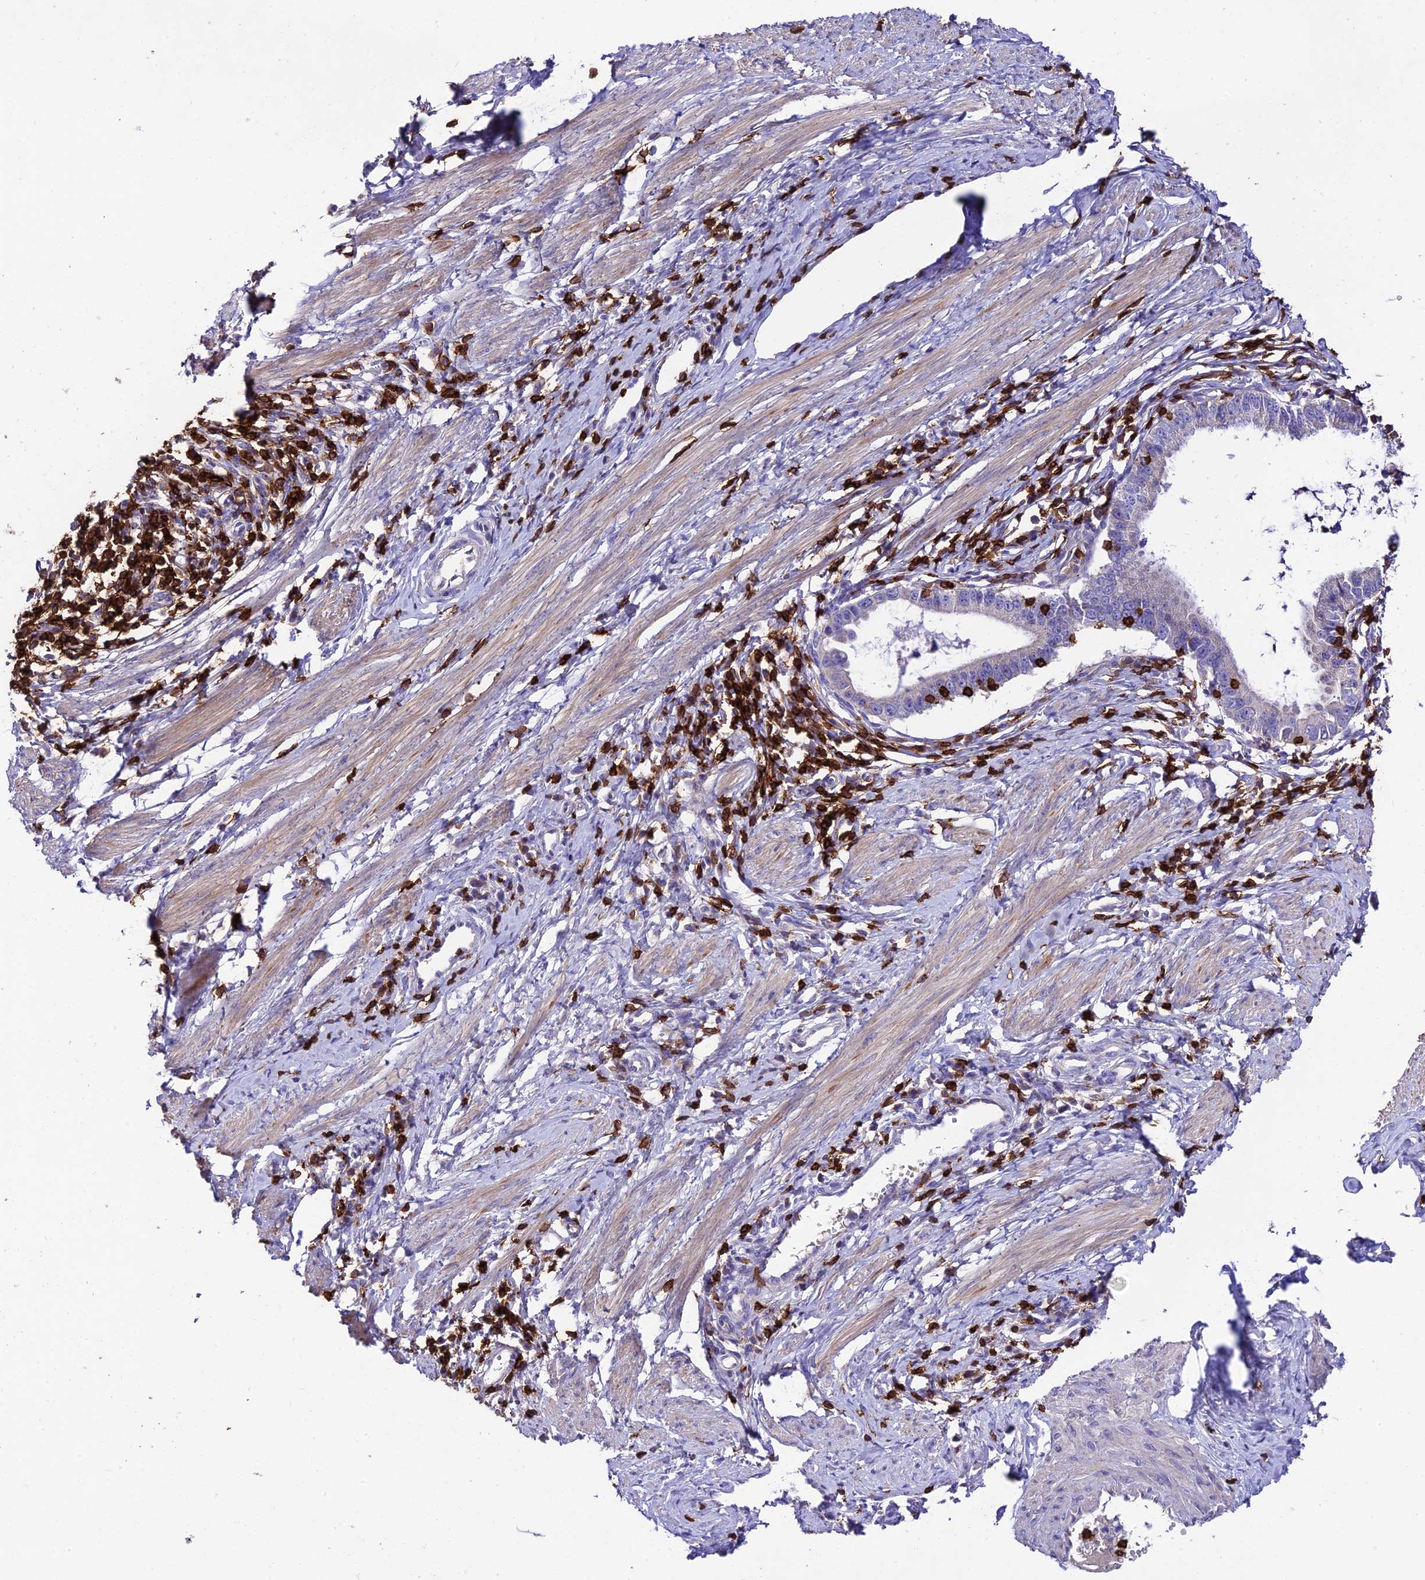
{"staining": {"intensity": "negative", "quantity": "none", "location": "none"}, "tissue": "cervical cancer", "cell_type": "Tumor cells", "image_type": "cancer", "snomed": [{"axis": "morphology", "description": "Adenocarcinoma, NOS"}, {"axis": "topography", "description": "Cervix"}], "caption": "Histopathology image shows no protein staining in tumor cells of cervical cancer tissue.", "gene": "PTPRCAP", "patient": {"sex": "female", "age": 36}}